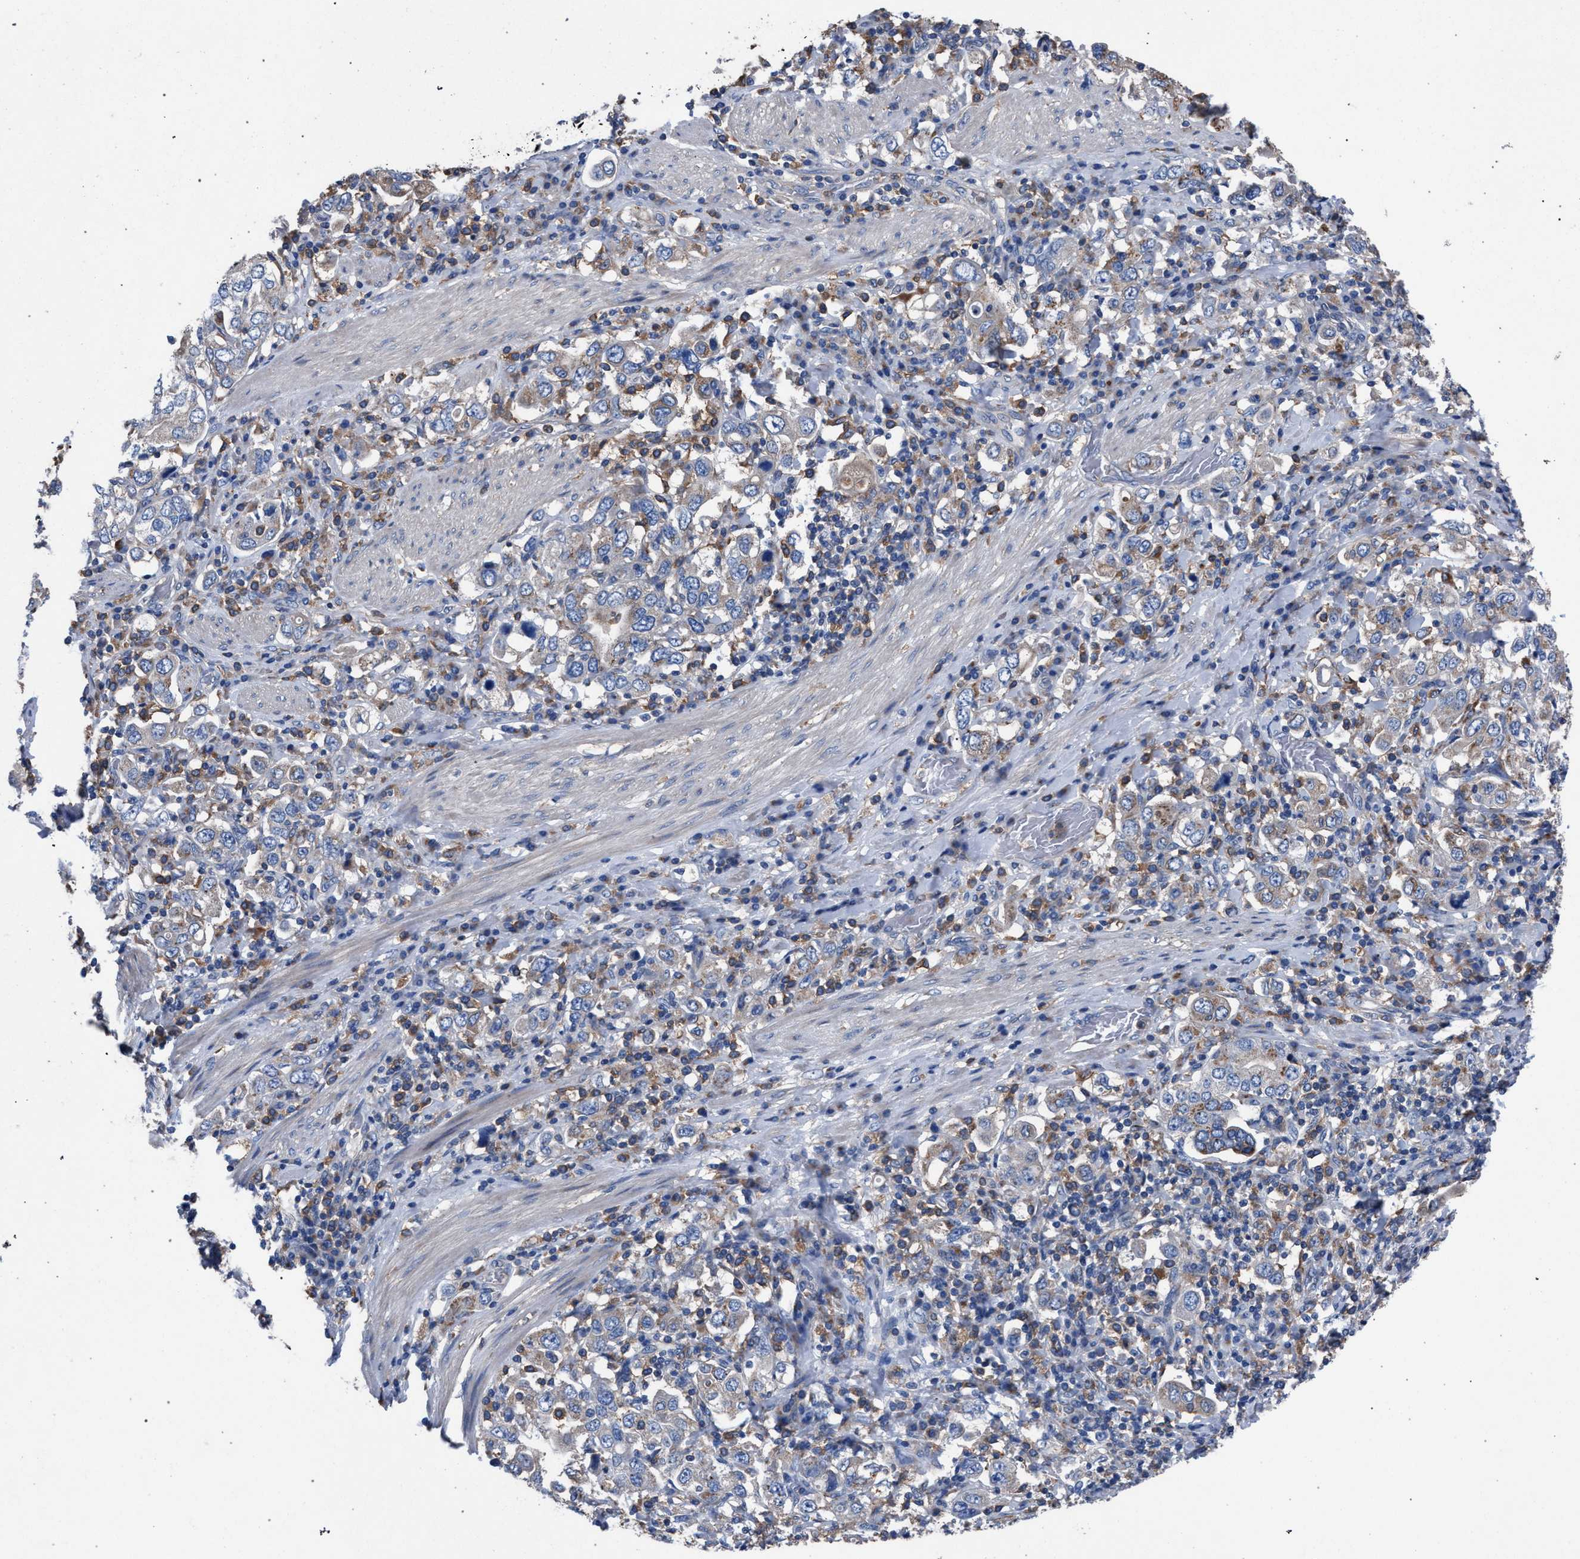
{"staining": {"intensity": "weak", "quantity": "<25%", "location": "cytoplasmic/membranous"}, "tissue": "stomach cancer", "cell_type": "Tumor cells", "image_type": "cancer", "snomed": [{"axis": "morphology", "description": "Adenocarcinoma, NOS"}, {"axis": "topography", "description": "Stomach, upper"}], "caption": "There is no significant expression in tumor cells of adenocarcinoma (stomach).", "gene": "ATP6V0A1", "patient": {"sex": "male", "age": 62}}